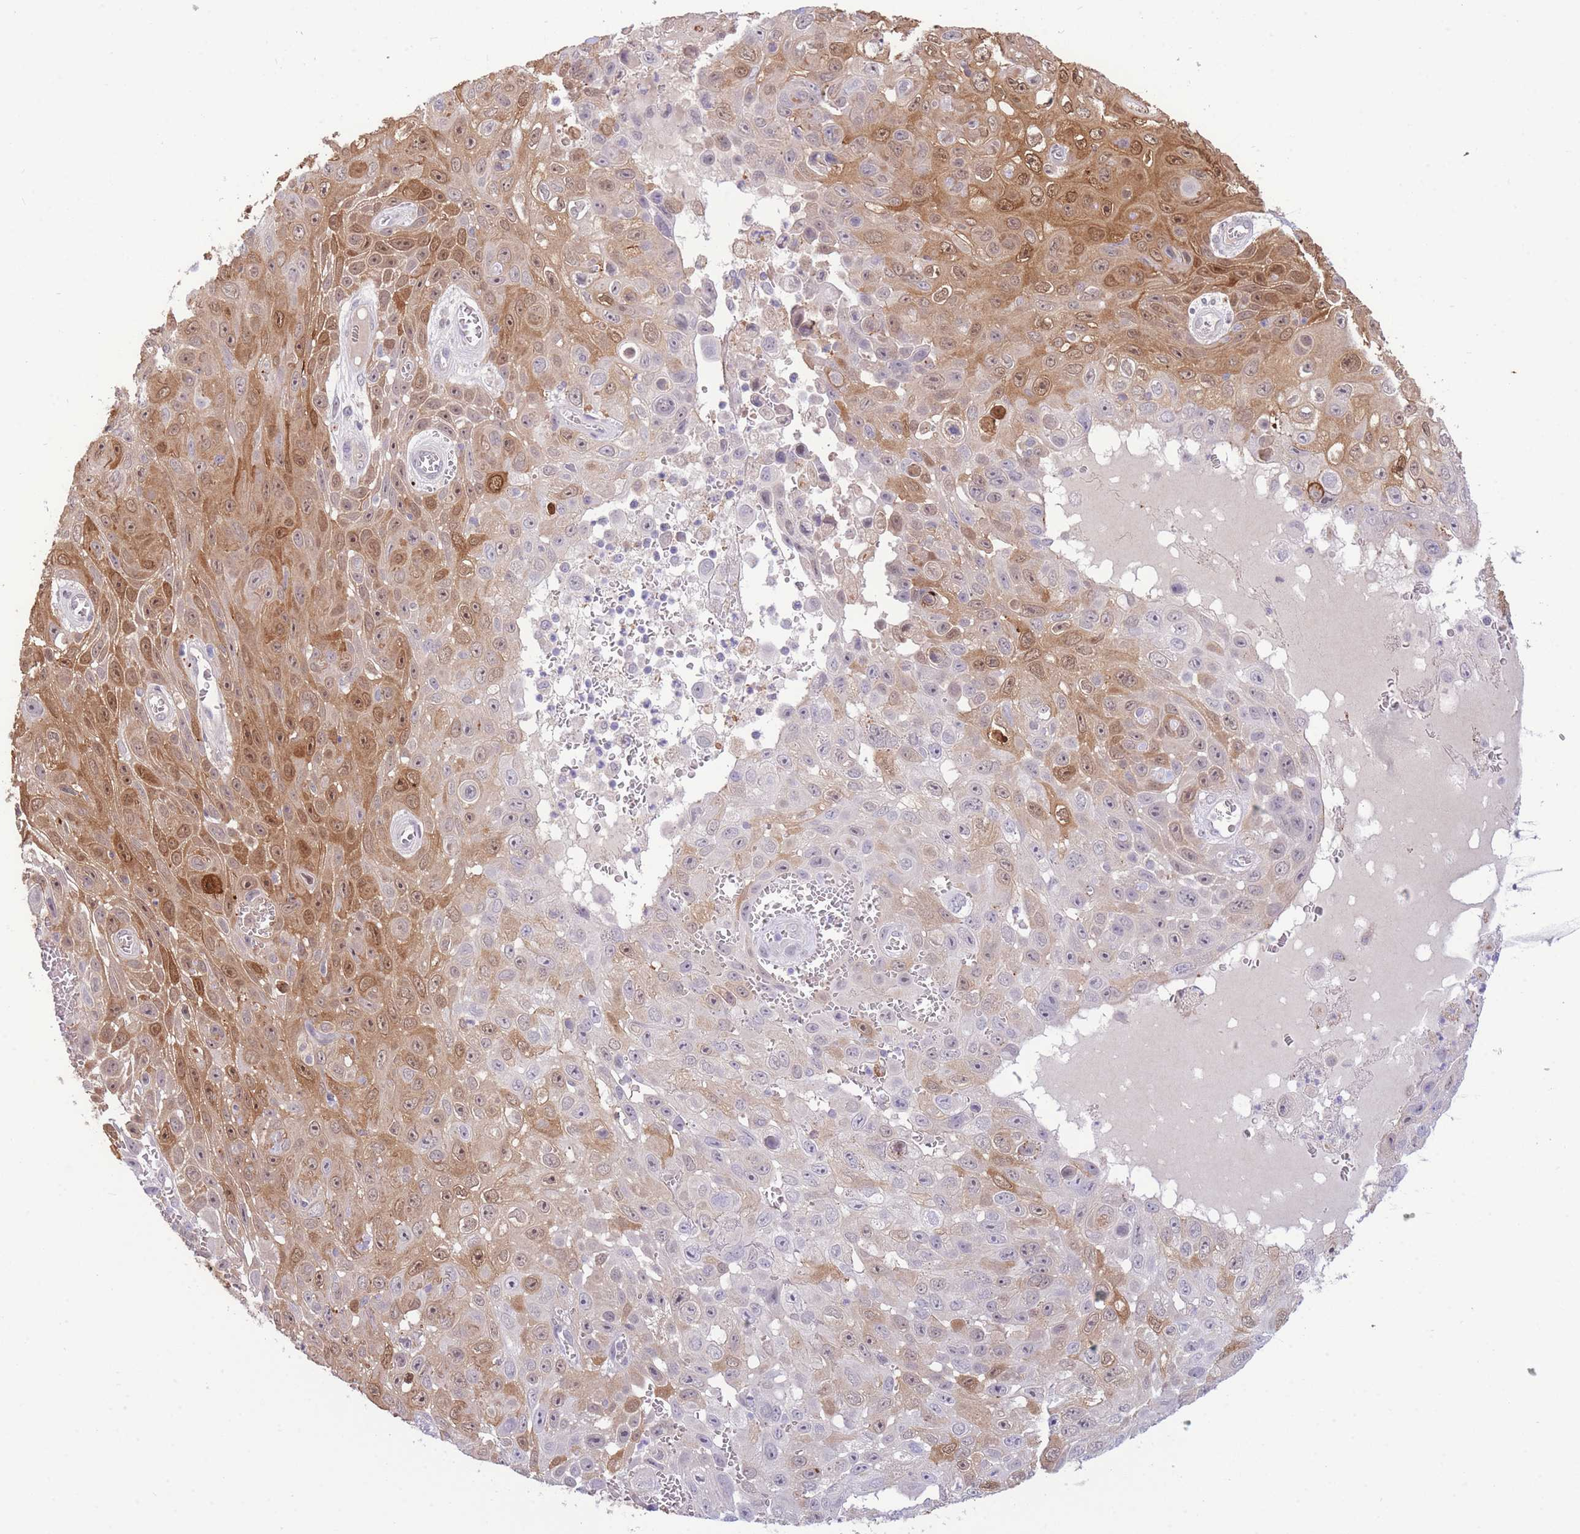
{"staining": {"intensity": "moderate", "quantity": "<25%", "location": "cytoplasmic/membranous,nuclear"}, "tissue": "skin cancer", "cell_type": "Tumor cells", "image_type": "cancer", "snomed": [{"axis": "morphology", "description": "Squamous cell carcinoma, NOS"}, {"axis": "topography", "description": "Skin"}], "caption": "Immunohistochemical staining of human skin cancer (squamous cell carcinoma) displays low levels of moderate cytoplasmic/membranous and nuclear protein staining in approximately <25% of tumor cells. Nuclei are stained in blue.", "gene": "FBXO46", "patient": {"sex": "male", "age": 82}}